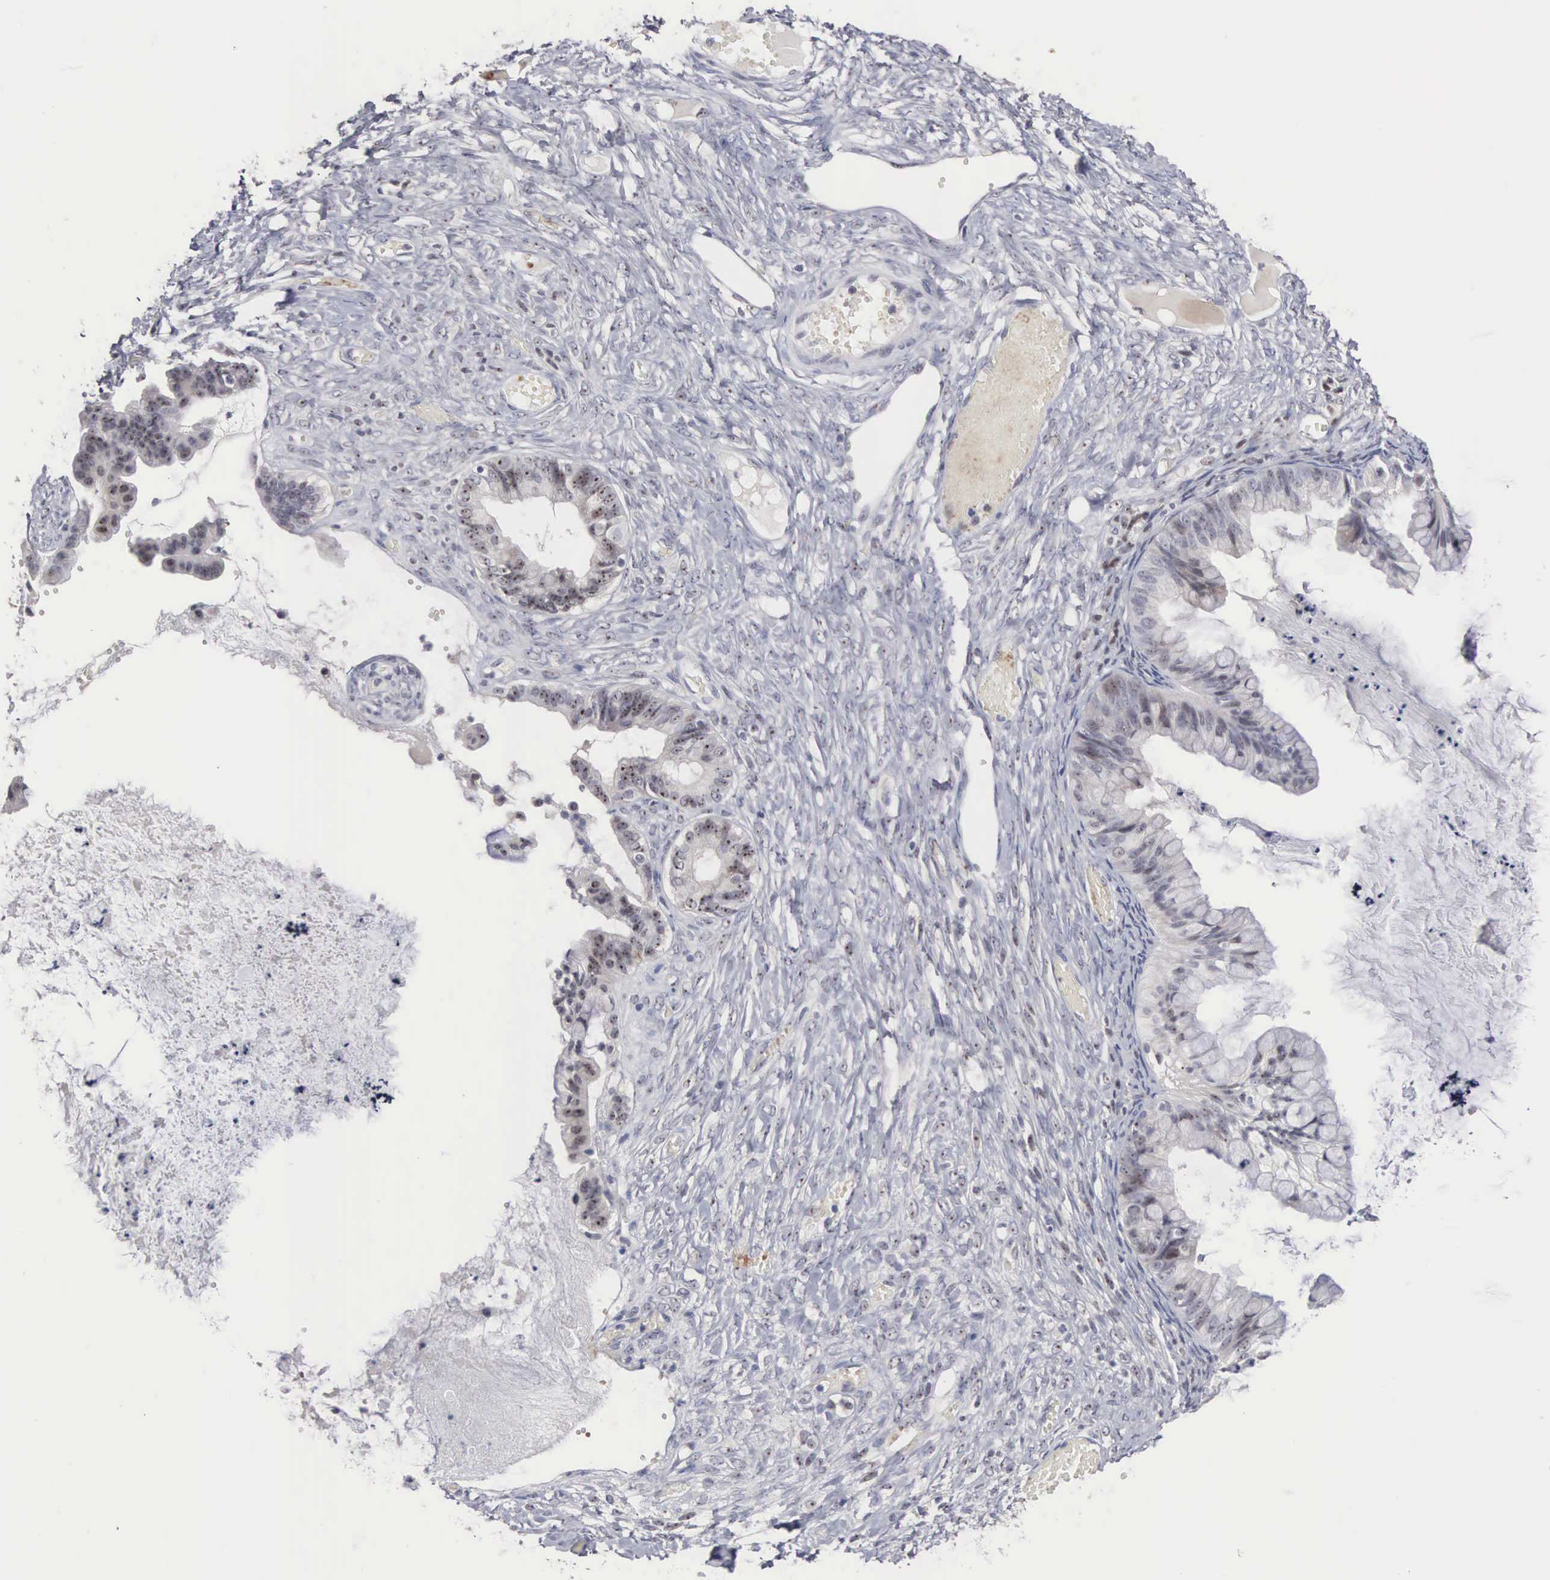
{"staining": {"intensity": "moderate", "quantity": "25%-75%", "location": "none"}, "tissue": "ovarian cancer", "cell_type": "Tumor cells", "image_type": "cancer", "snomed": [{"axis": "morphology", "description": "Cystadenocarcinoma, mucinous, NOS"}, {"axis": "topography", "description": "Ovary"}], "caption": "Ovarian cancer was stained to show a protein in brown. There is medium levels of moderate None positivity in about 25%-75% of tumor cells.", "gene": "ACOT4", "patient": {"sex": "female", "age": 57}}